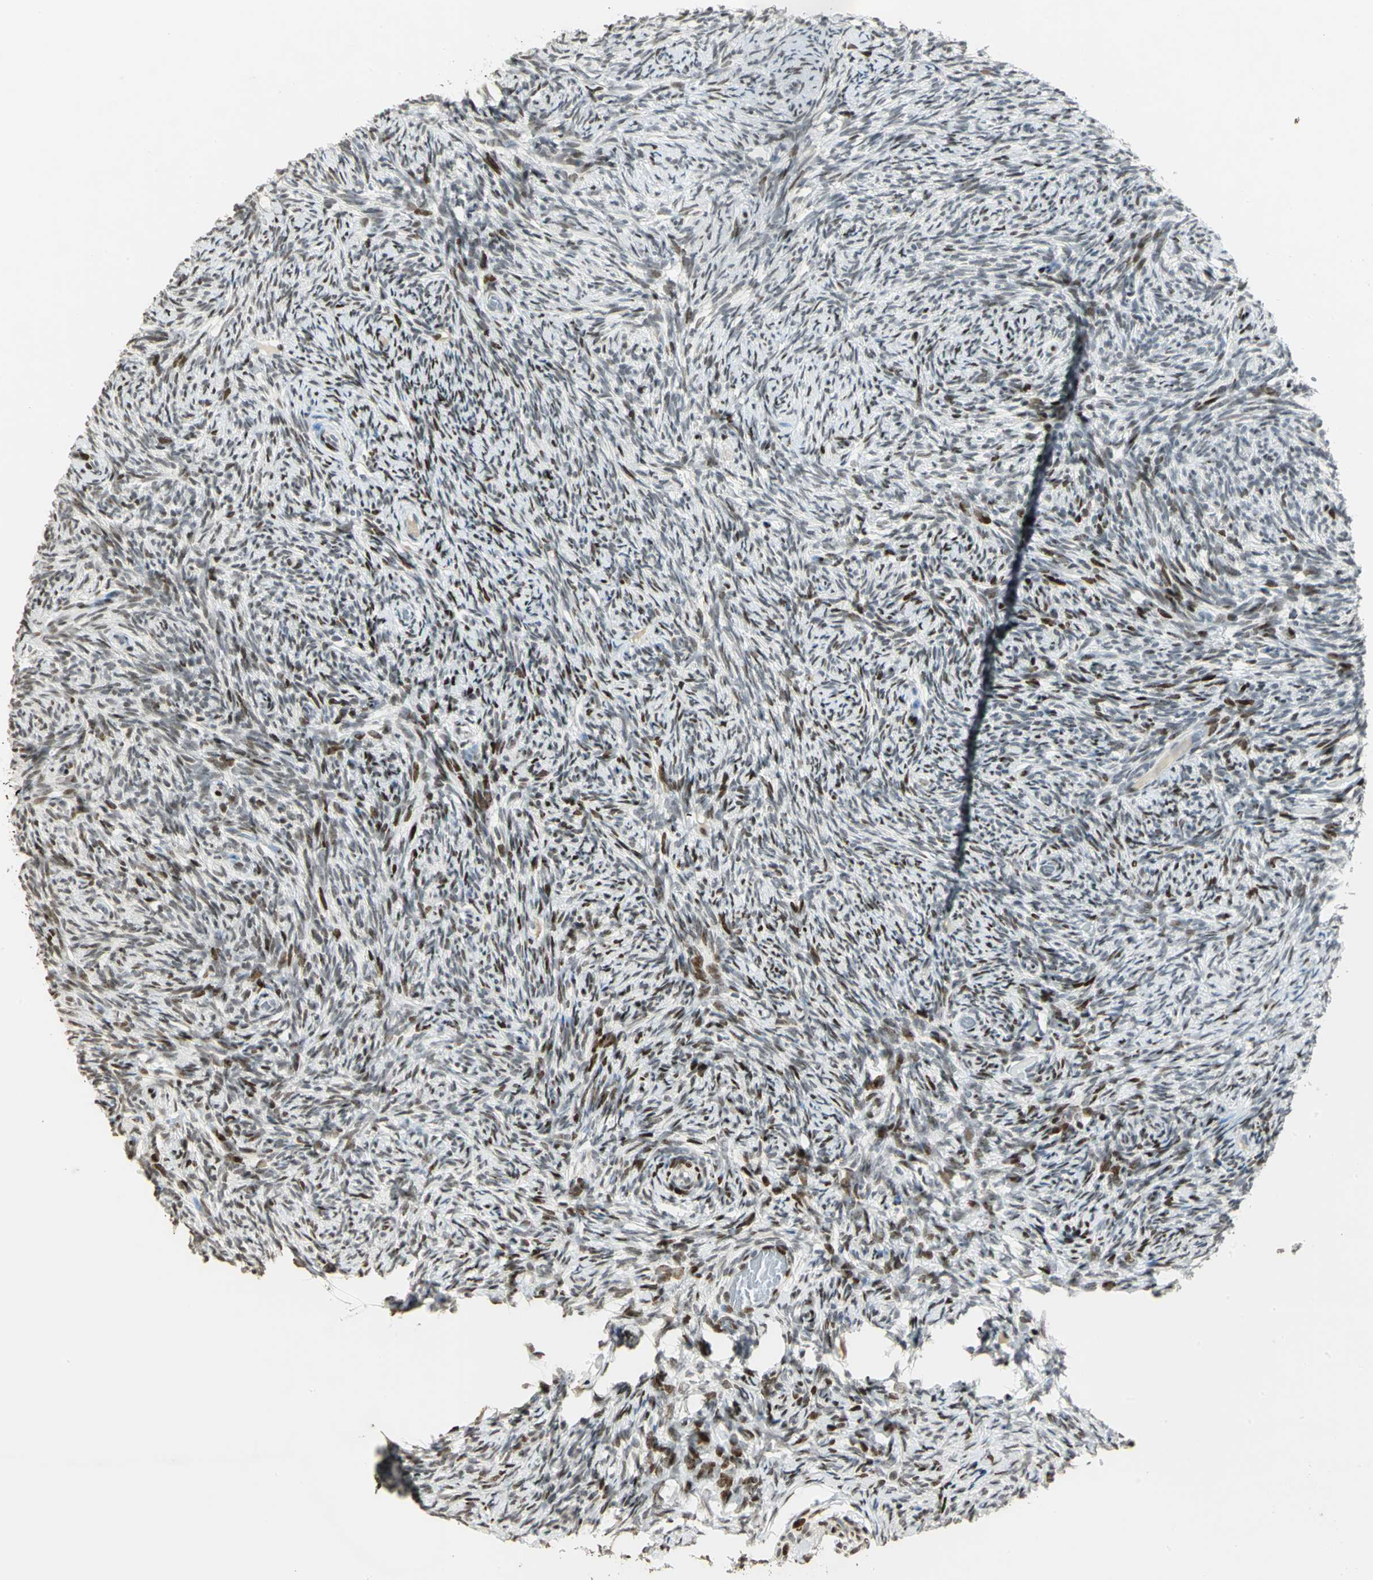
{"staining": {"intensity": "strong", "quantity": "25%-75%", "location": "nuclear"}, "tissue": "ovary", "cell_type": "Ovarian stroma cells", "image_type": "normal", "snomed": [{"axis": "morphology", "description": "Normal tissue, NOS"}, {"axis": "topography", "description": "Ovary"}], "caption": "Protein staining exhibits strong nuclear staining in approximately 25%-75% of ovarian stroma cells in unremarkable ovary.", "gene": "KDM1A", "patient": {"sex": "female", "age": 60}}